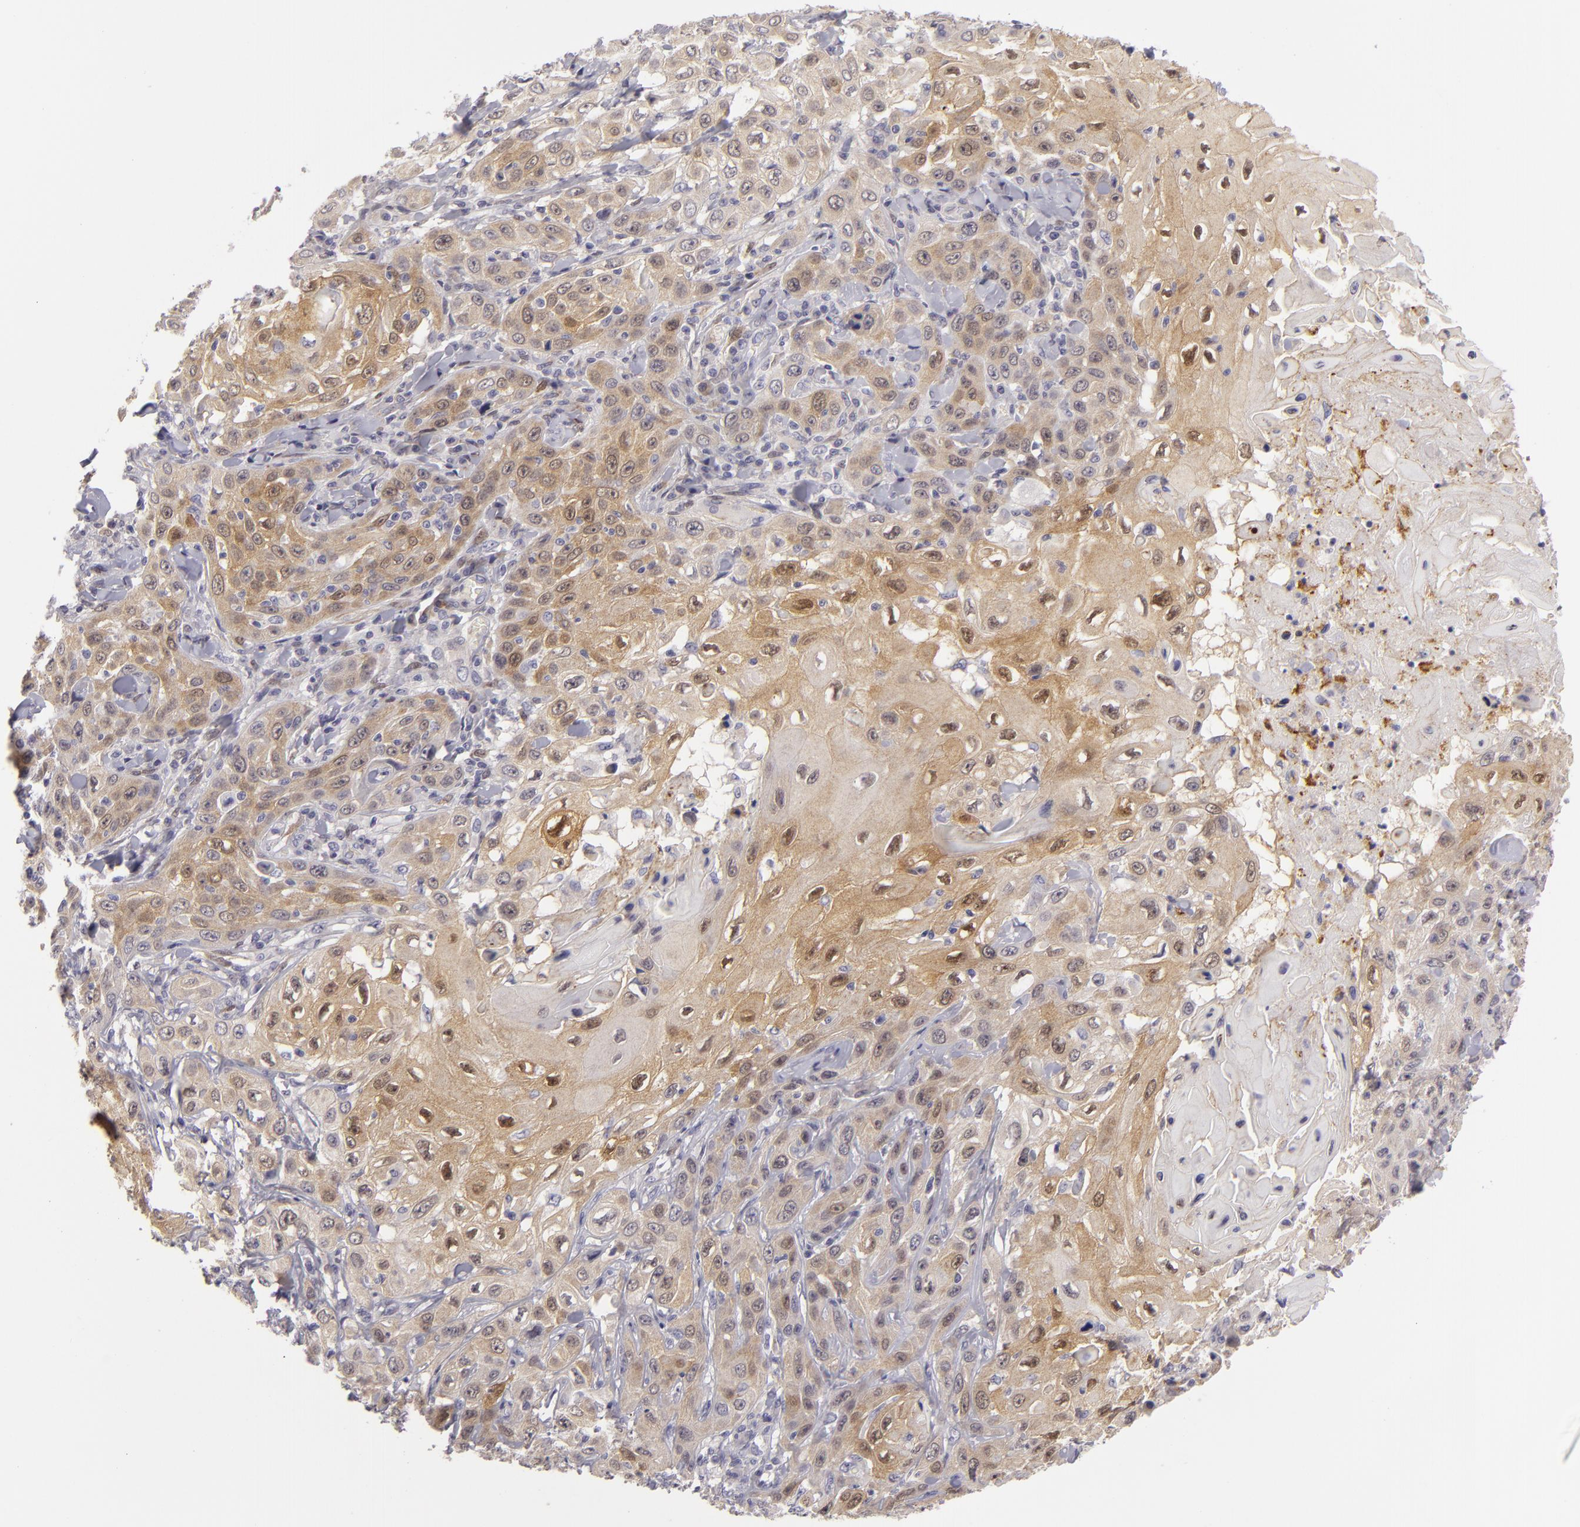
{"staining": {"intensity": "moderate", "quantity": "25%-75%", "location": "cytoplasmic/membranous,nuclear"}, "tissue": "skin cancer", "cell_type": "Tumor cells", "image_type": "cancer", "snomed": [{"axis": "morphology", "description": "Squamous cell carcinoma, NOS"}, {"axis": "topography", "description": "Skin"}], "caption": "Immunohistochemistry (IHC) histopathology image of neoplastic tissue: skin squamous cell carcinoma stained using IHC exhibits medium levels of moderate protein expression localized specifically in the cytoplasmic/membranous and nuclear of tumor cells, appearing as a cytoplasmic/membranous and nuclear brown color.", "gene": "EFS", "patient": {"sex": "male", "age": 84}}